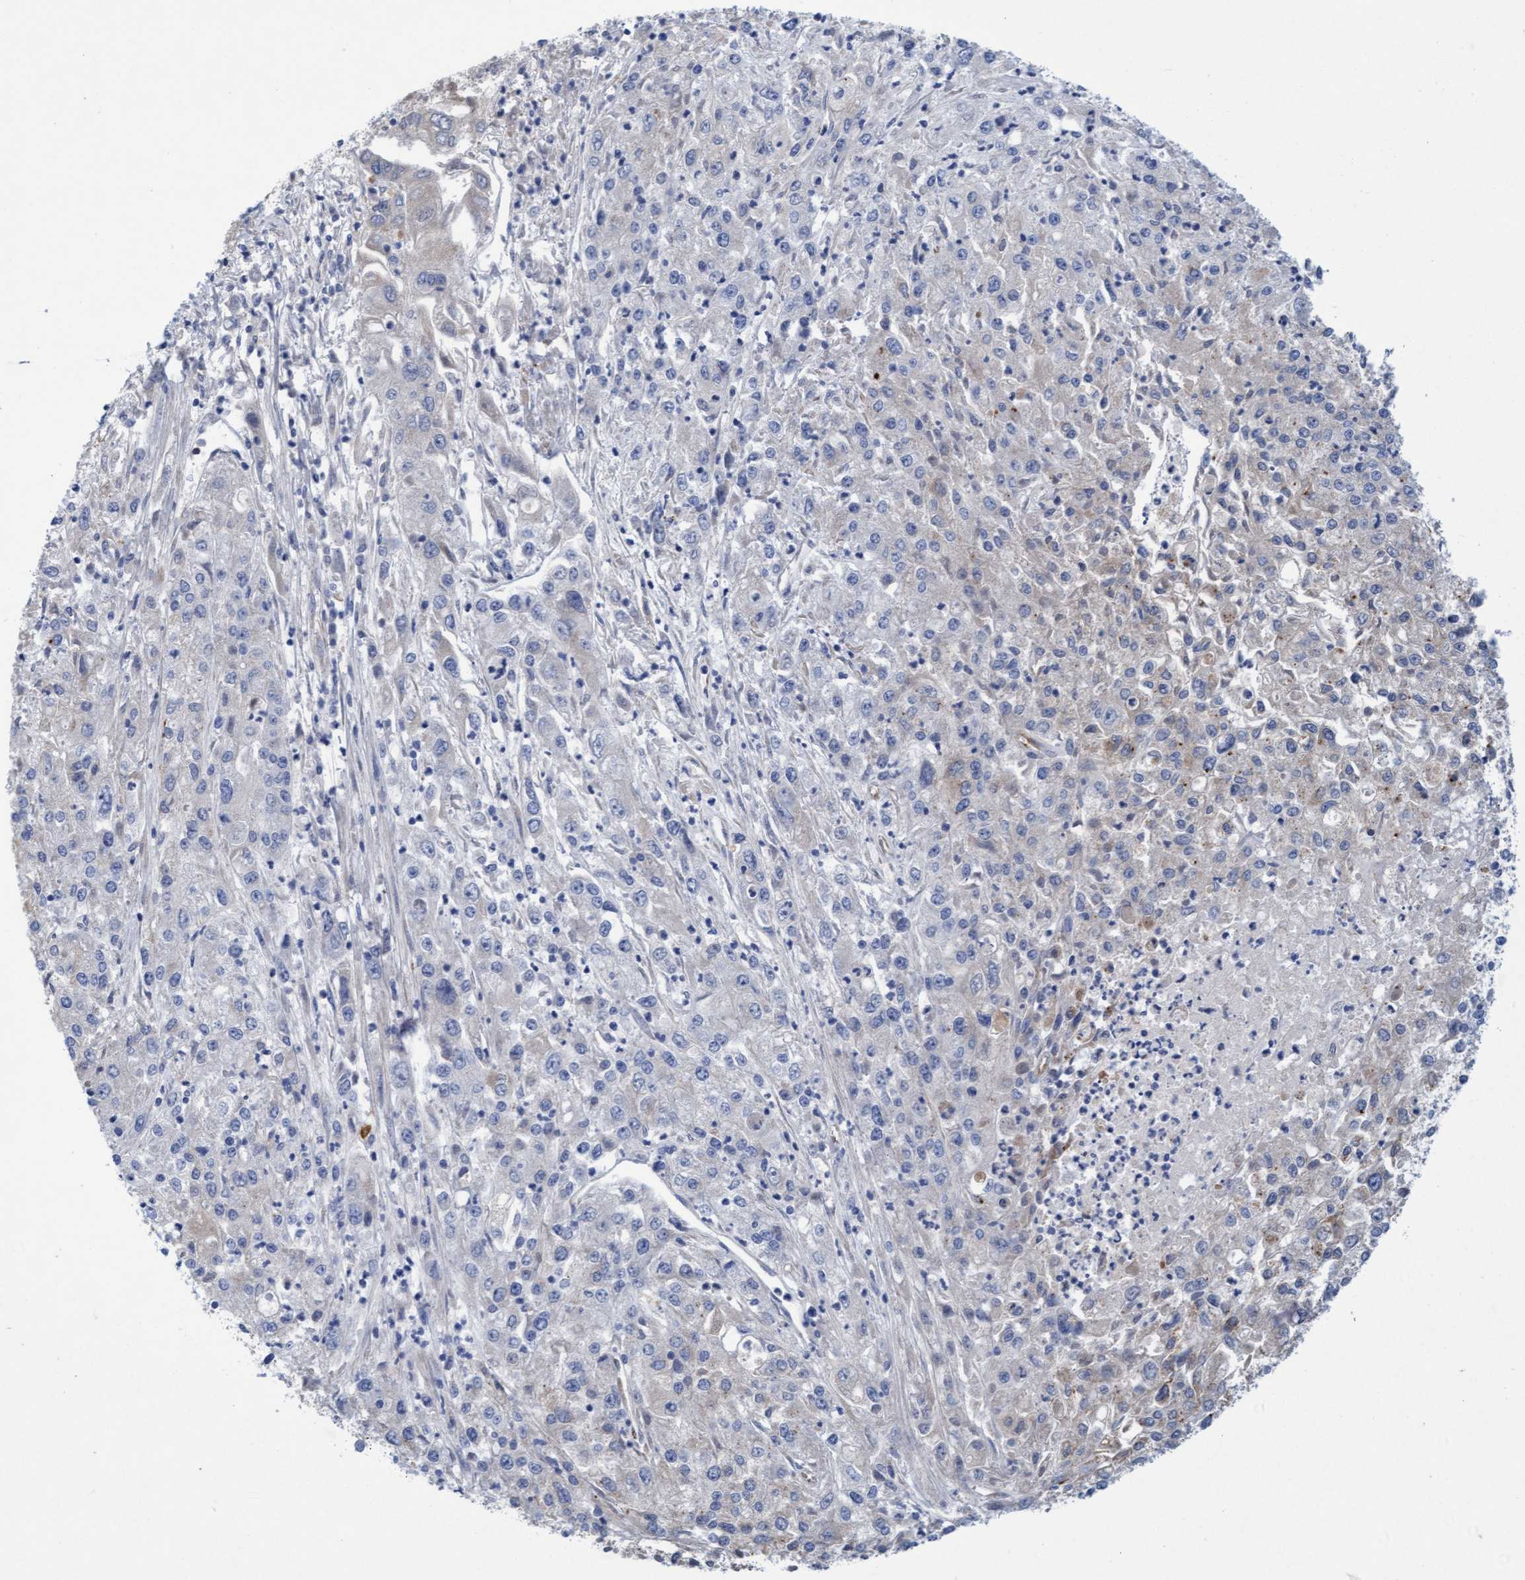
{"staining": {"intensity": "weak", "quantity": "<25%", "location": "cytoplasmic/membranous"}, "tissue": "endometrial cancer", "cell_type": "Tumor cells", "image_type": "cancer", "snomed": [{"axis": "morphology", "description": "Adenocarcinoma, NOS"}, {"axis": "topography", "description": "Endometrium"}], "caption": "There is no significant staining in tumor cells of endometrial adenocarcinoma.", "gene": "SGSH", "patient": {"sex": "female", "age": 49}}